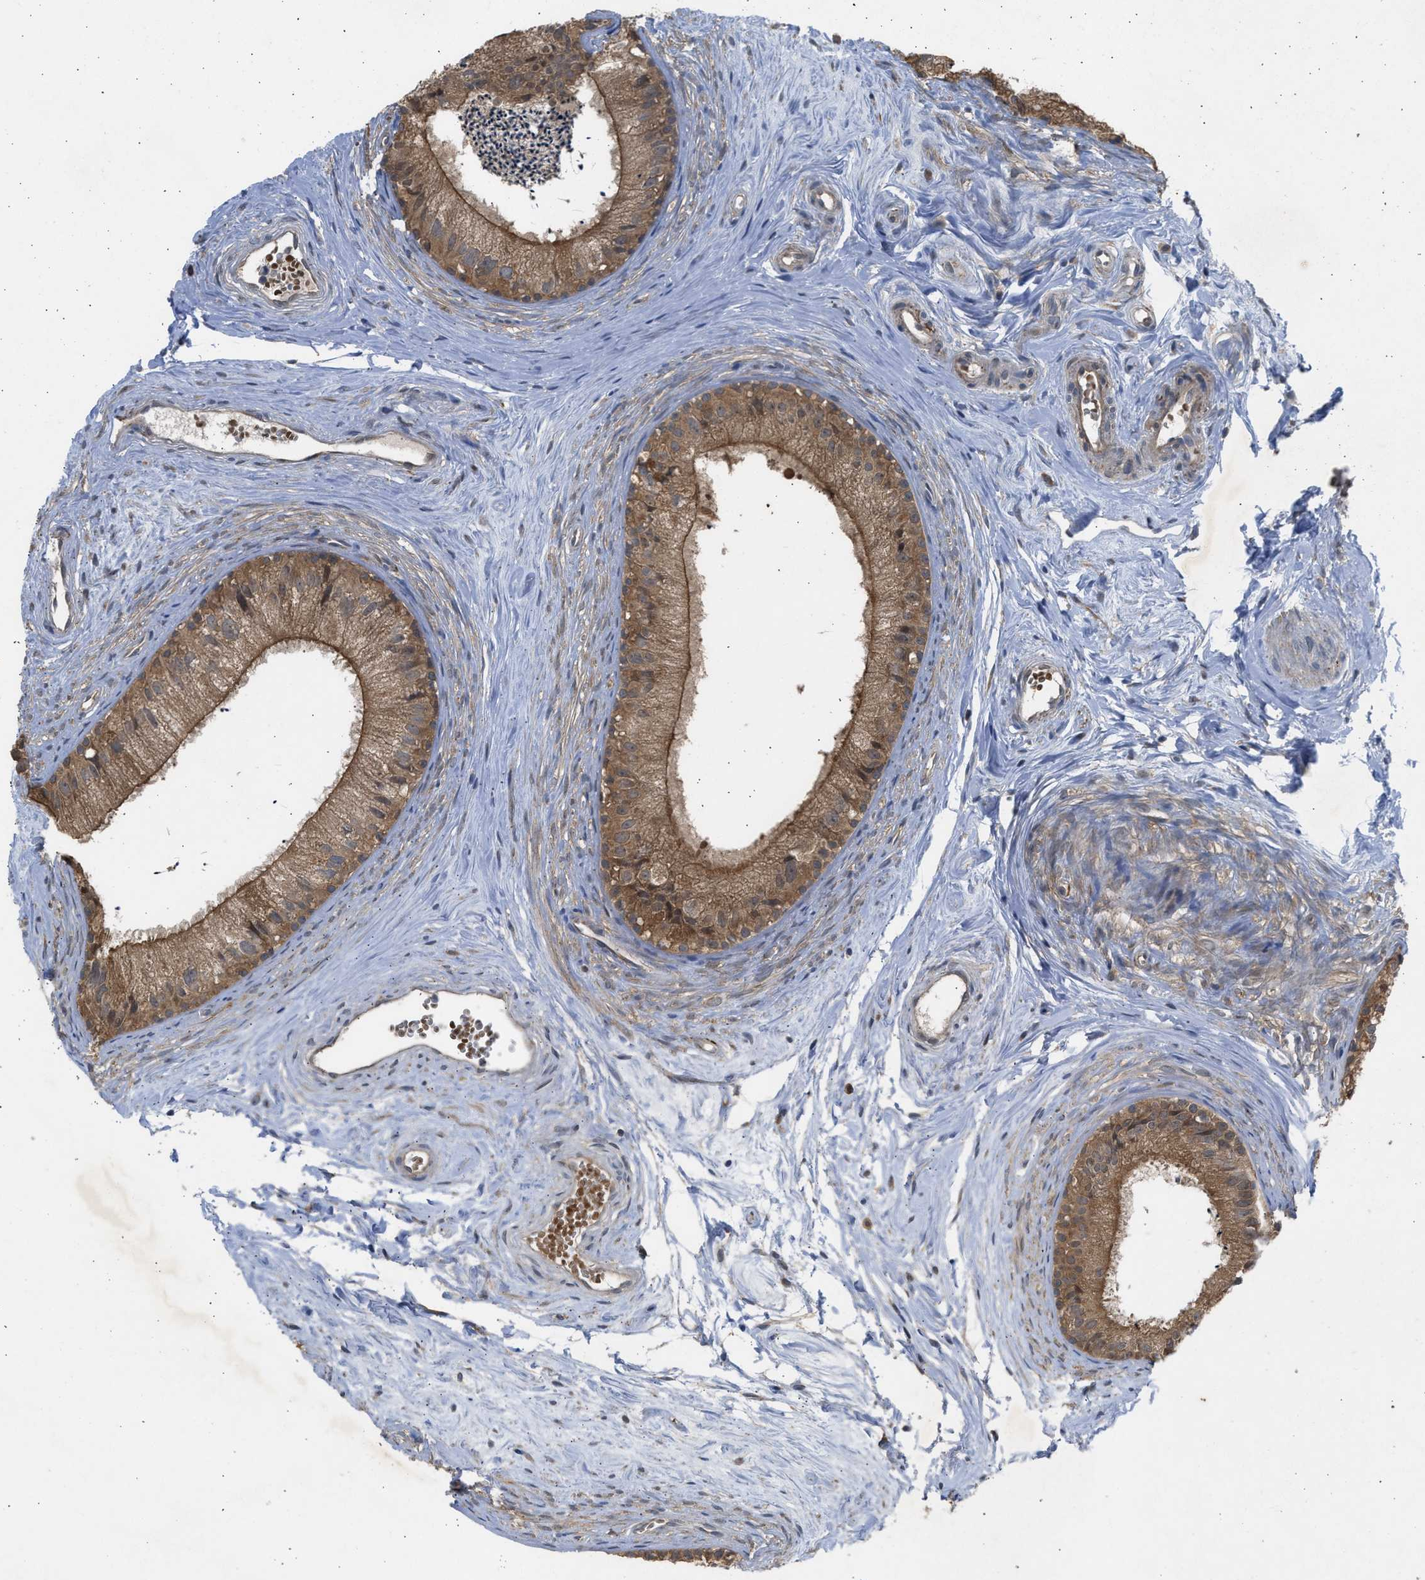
{"staining": {"intensity": "moderate", "quantity": ">75%", "location": "cytoplasmic/membranous"}, "tissue": "epididymis", "cell_type": "Glandular cells", "image_type": "normal", "snomed": [{"axis": "morphology", "description": "Normal tissue, NOS"}, {"axis": "topography", "description": "Epididymis"}], "caption": "Moderate cytoplasmic/membranous staining for a protein is seen in approximately >75% of glandular cells of normal epididymis using immunohistochemistry (IHC).", "gene": "MAPK7", "patient": {"sex": "male", "age": 56}}